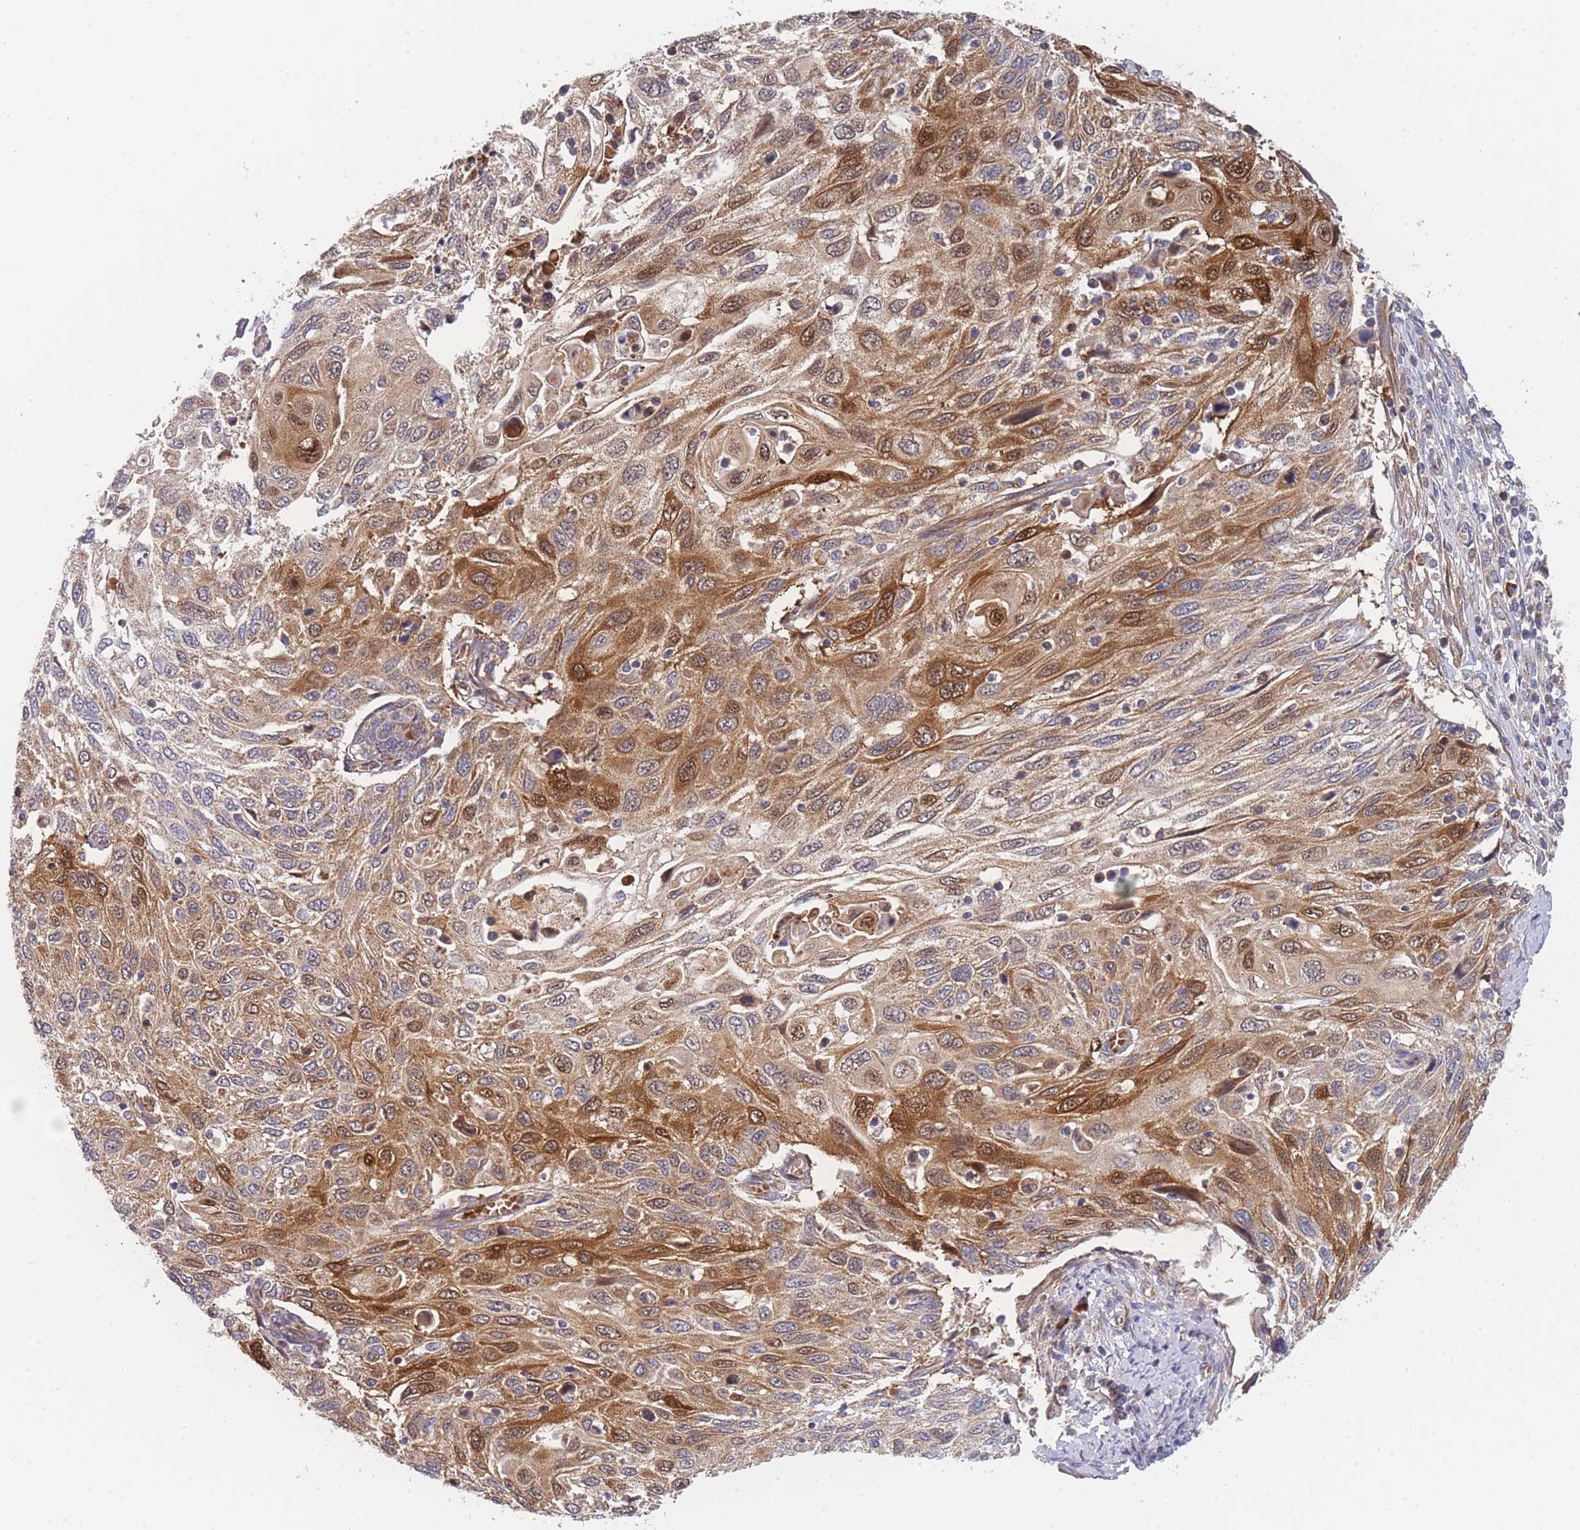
{"staining": {"intensity": "moderate", "quantity": ">75%", "location": "cytoplasmic/membranous,nuclear"}, "tissue": "cervical cancer", "cell_type": "Tumor cells", "image_type": "cancer", "snomed": [{"axis": "morphology", "description": "Squamous cell carcinoma, NOS"}, {"axis": "topography", "description": "Cervix"}], "caption": "Human squamous cell carcinoma (cervical) stained for a protein (brown) exhibits moderate cytoplasmic/membranous and nuclear positive staining in approximately >75% of tumor cells.", "gene": "MTRES1", "patient": {"sex": "female", "age": 70}}